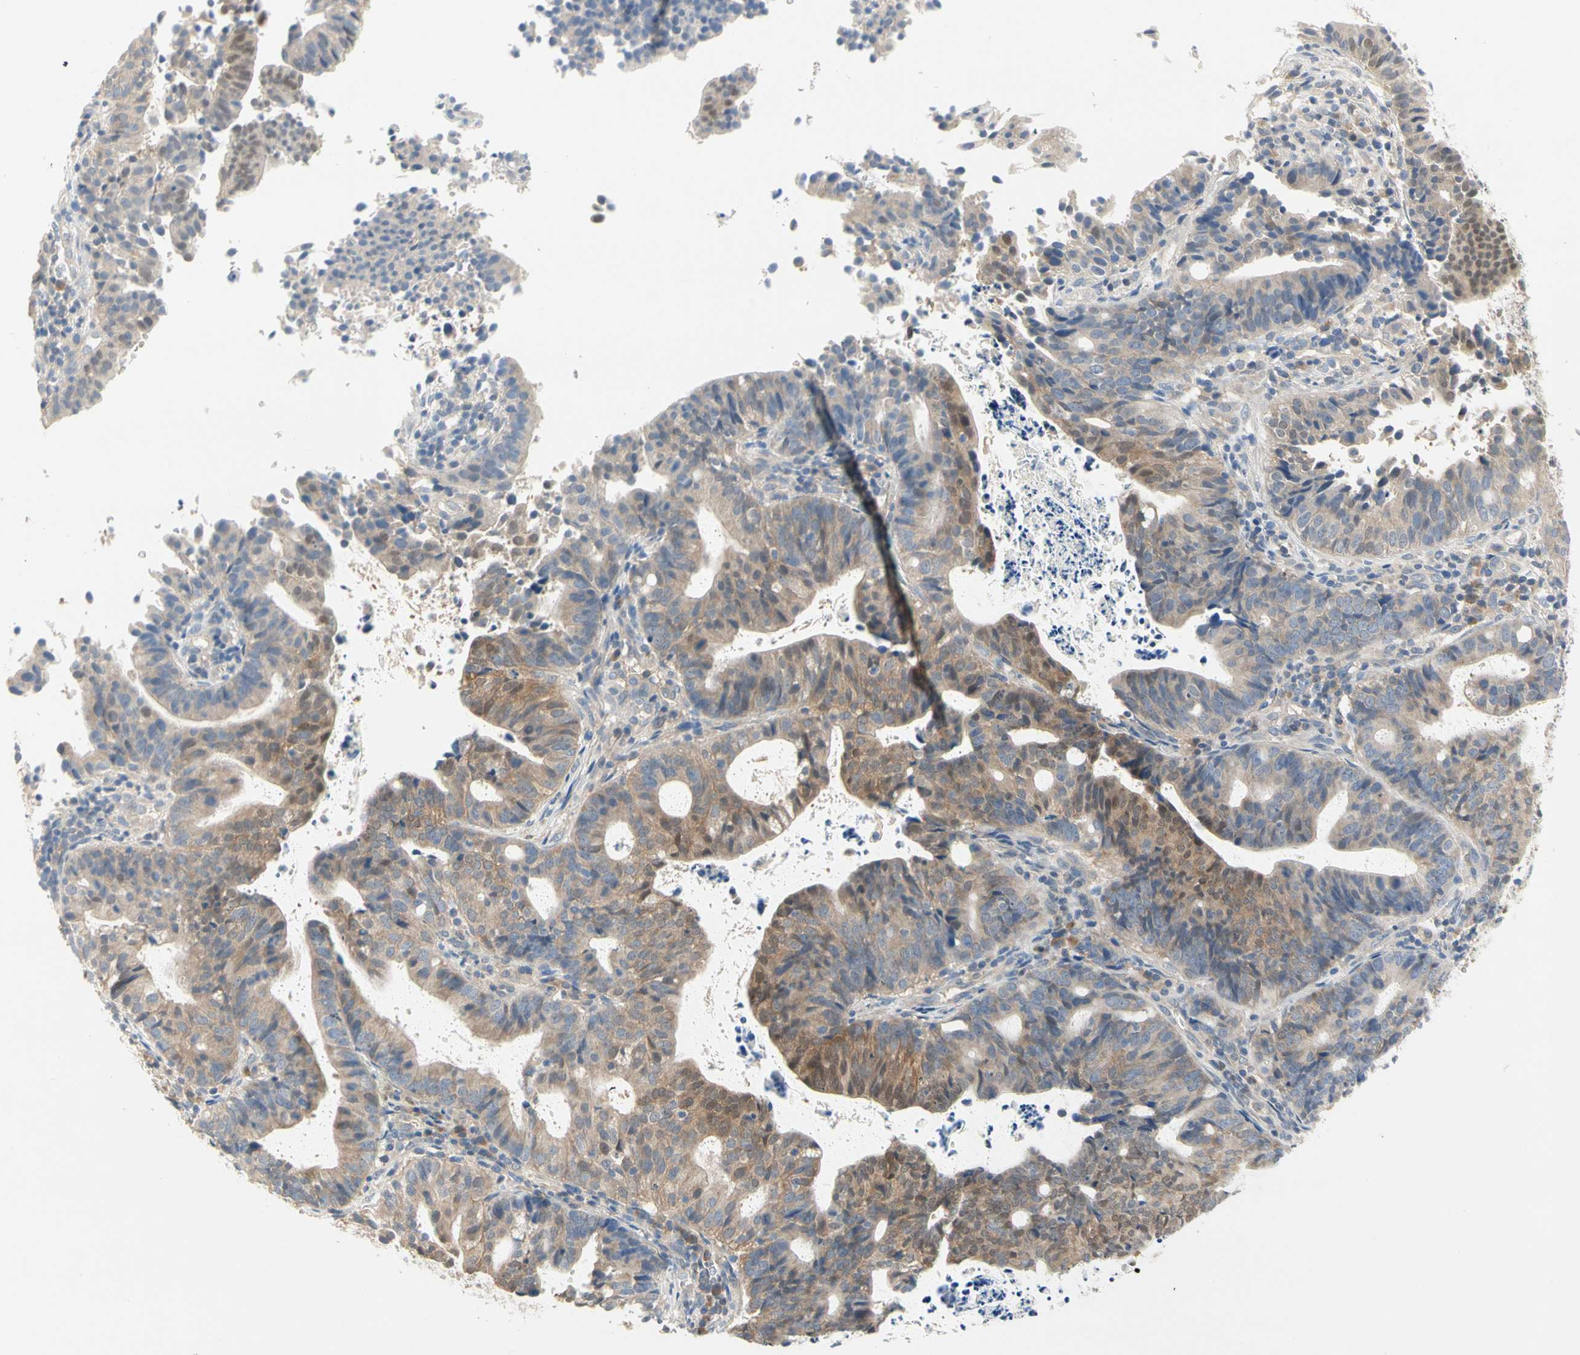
{"staining": {"intensity": "moderate", "quantity": ">75%", "location": "cytoplasmic/membranous"}, "tissue": "endometrial cancer", "cell_type": "Tumor cells", "image_type": "cancer", "snomed": [{"axis": "morphology", "description": "Adenocarcinoma, NOS"}, {"axis": "topography", "description": "Uterus"}], "caption": "A medium amount of moderate cytoplasmic/membranous staining is seen in approximately >75% of tumor cells in adenocarcinoma (endometrial) tissue. (IHC, brightfield microscopy, high magnification).", "gene": "MPI", "patient": {"sex": "female", "age": 83}}